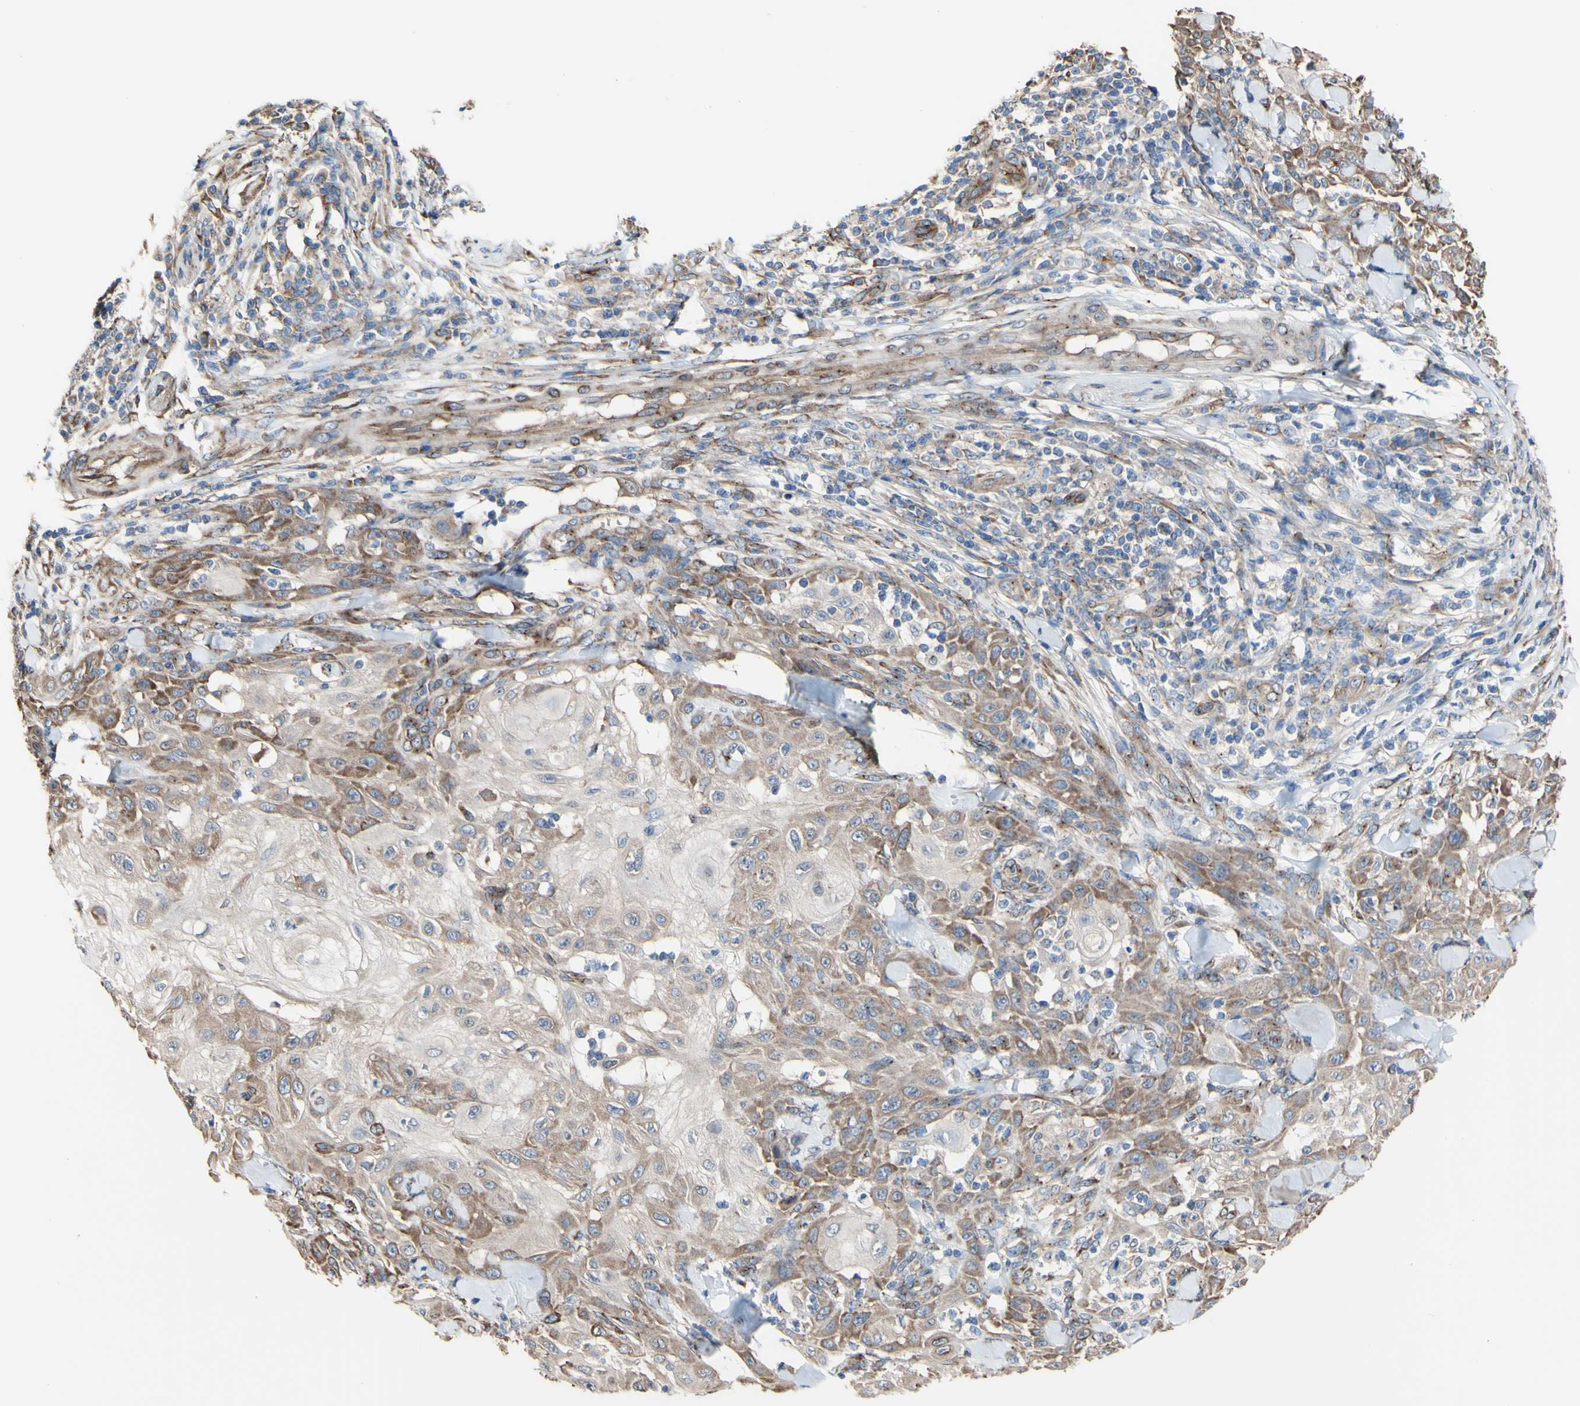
{"staining": {"intensity": "moderate", "quantity": "25%-75%", "location": "cytoplasmic/membranous"}, "tissue": "skin cancer", "cell_type": "Tumor cells", "image_type": "cancer", "snomed": [{"axis": "morphology", "description": "Squamous cell carcinoma, NOS"}, {"axis": "topography", "description": "Skin"}], "caption": "Squamous cell carcinoma (skin) stained with a brown dye shows moderate cytoplasmic/membranous positive positivity in approximately 25%-75% of tumor cells.", "gene": "LRIG3", "patient": {"sex": "male", "age": 24}}